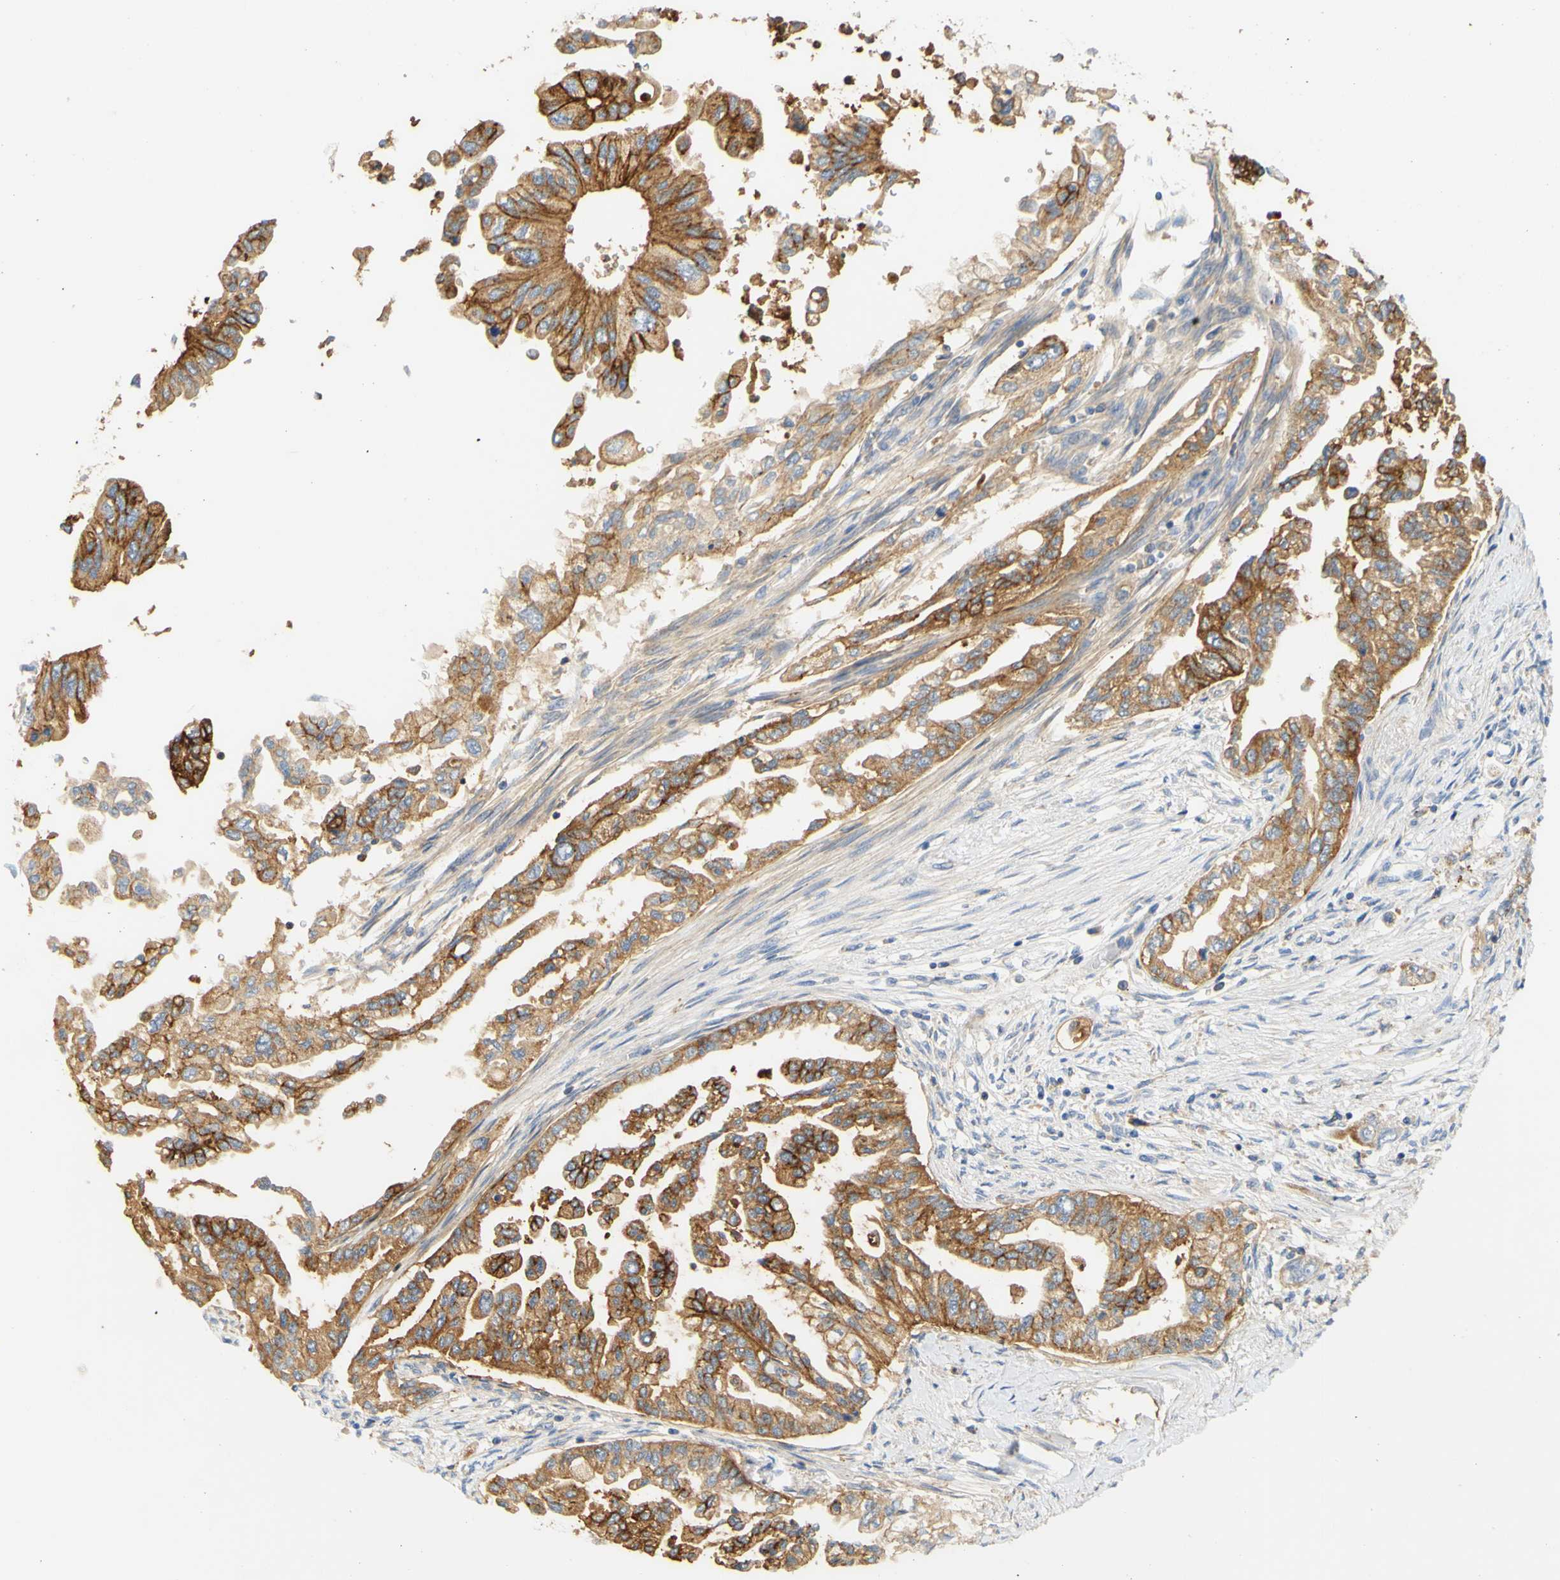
{"staining": {"intensity": "strong", "quantity": "25%-75%", "location": "cytoplasmic/membranous"}, "tissue": "pancreatic cancer", "cell_type": "Tumor cells", "image_type": "cancer", "snomed": [{"axis": "morphology", "description": "Normal tissue, NOS"}, {"axis": "topography", "description": "Pancreas"}], "caption": "This is a photomicrograph of immunohistochemistry staining of pancreatic cancer, which shows strong expression in the cytoplasmic/membranous of tumor cells.", "gene": "PCDH7", "patient": {"sex": "male", "age": 42}}